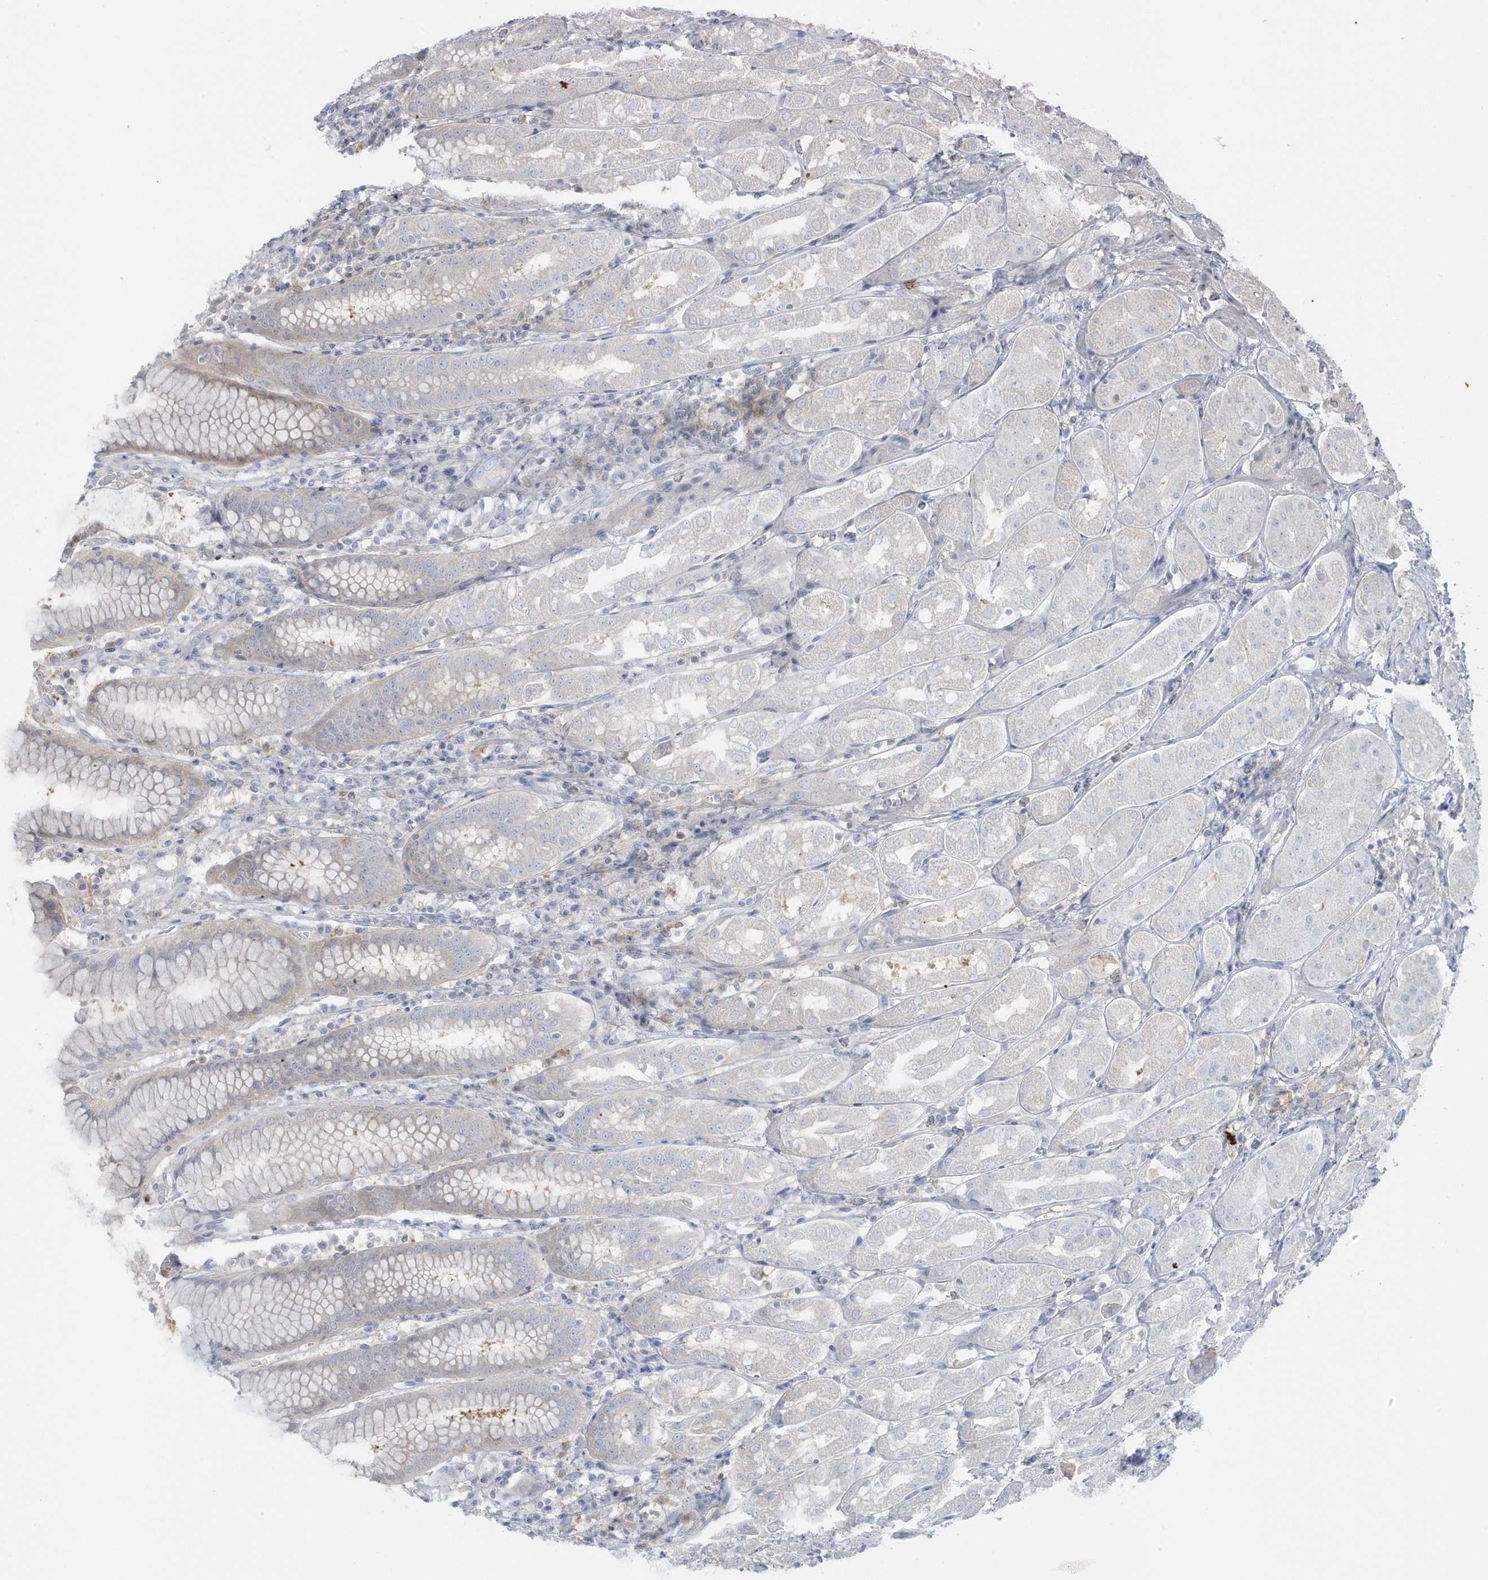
{"staining": {"intensity": "weak", "quantity": "<25%", "location": "cytoplasmic/membranous"}, "tissue": "stomach", "cell_type": "Glandular cells", "image_type": "normal", "snomed": [{"axis": "morphology", "description": "Normal tissue, NOS"}, {"axis": "topography", "description": "Stomach"}, {"axis": "topography", "description": "Stomach, lower"}], "caption": "Glandular cells are negative for protein expression in unremarkable human stomach. Brightfield microscopy of IHC stained with DAB (3,3'-diaminobenzidine) (brown) and hematoxylin (blue), captured at high magnification.", "gene": "CLCN6", "patient": {"sex": "female", "age": 56}}